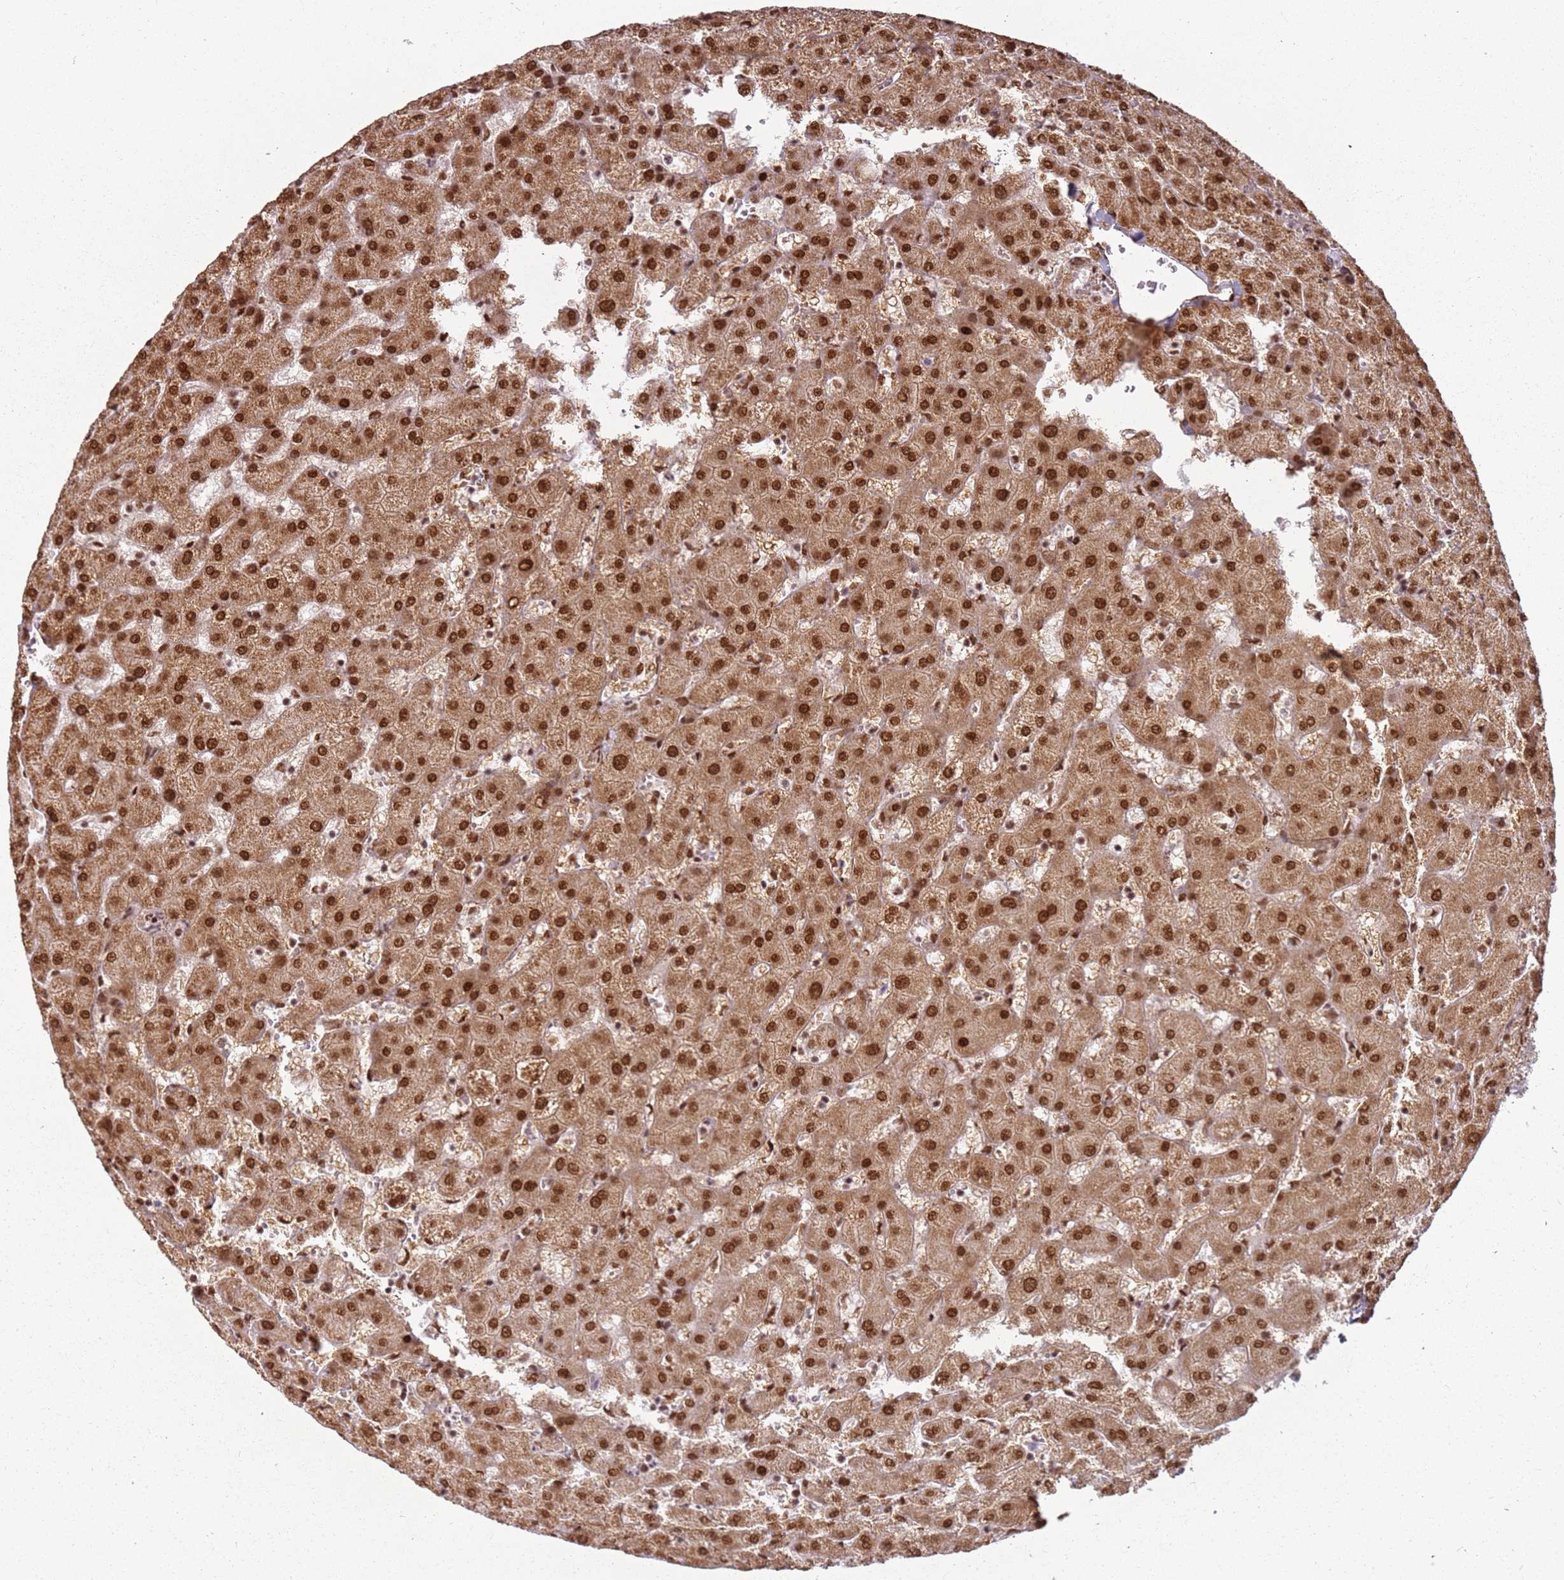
{"staining": {"intensity": "strong", "quantity": ">75%", "location": "nuclear"}, "tissue": "liver", "cell_type": "Cholangiocytes", "image_type": "normal", "snomed": [{"axis": "morphology", "description": "Normal tissue, NOS"}, {"axis": "topography", "description": "Liver"}], "caption": "An IHC histopathology image of benign tissue is shown. Protein staining in brown shows strong nuclear positivity in liver within cholangiocytes. (DAB IHC with brightfield microscopy, high magnification).", "gene": "TENT4A", "patient": {"sex": "female", "age": 63}}